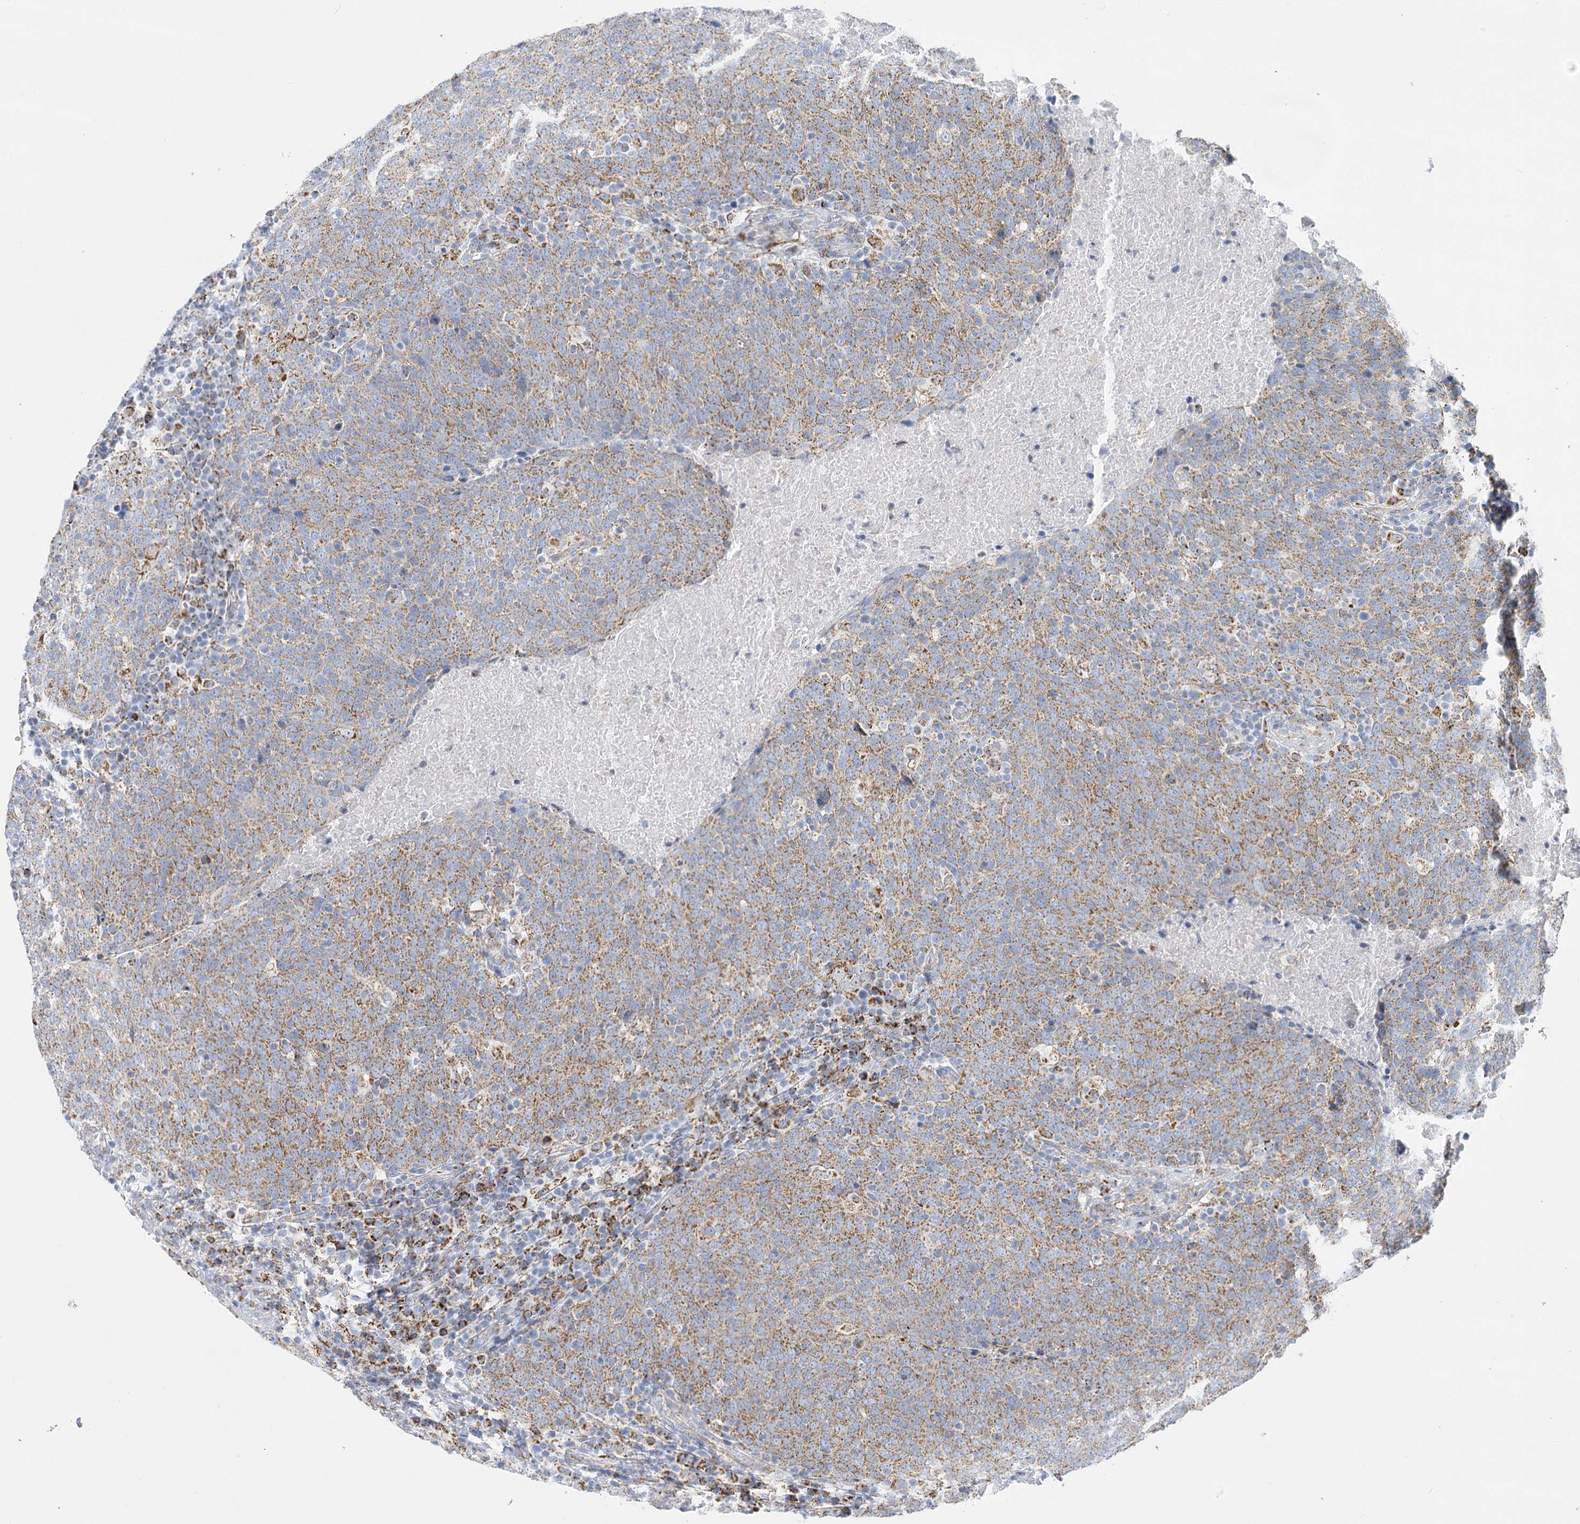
{"staining": {"intensity": "moderate", "quantity": ">75%", "location": "cytoplasmic/membranous"}, "tissue": "head and neck cancer", "cell_type": "Tumor cells", "image_type": "cancer", "snomed": [{"axis": "morphology", "description": "Squamous cell carcinoma, NOS"}, {"axis": "morphology", "description": "Squamous cell carcinoma, metastatic, NOS"}, {"axis": "topography", "description": "Lymph node"}, {"axis": "topography", "description": "Head-Neck"}], "caption": "Head and neck squamous cell carcinoma stained with a brown dye exhibits moderate cytoplasmic/membranous positive positivity in about >75% of tumor cells.", "gene": "DHTKD1", "patient": {"sex": "male", "age": 62}}